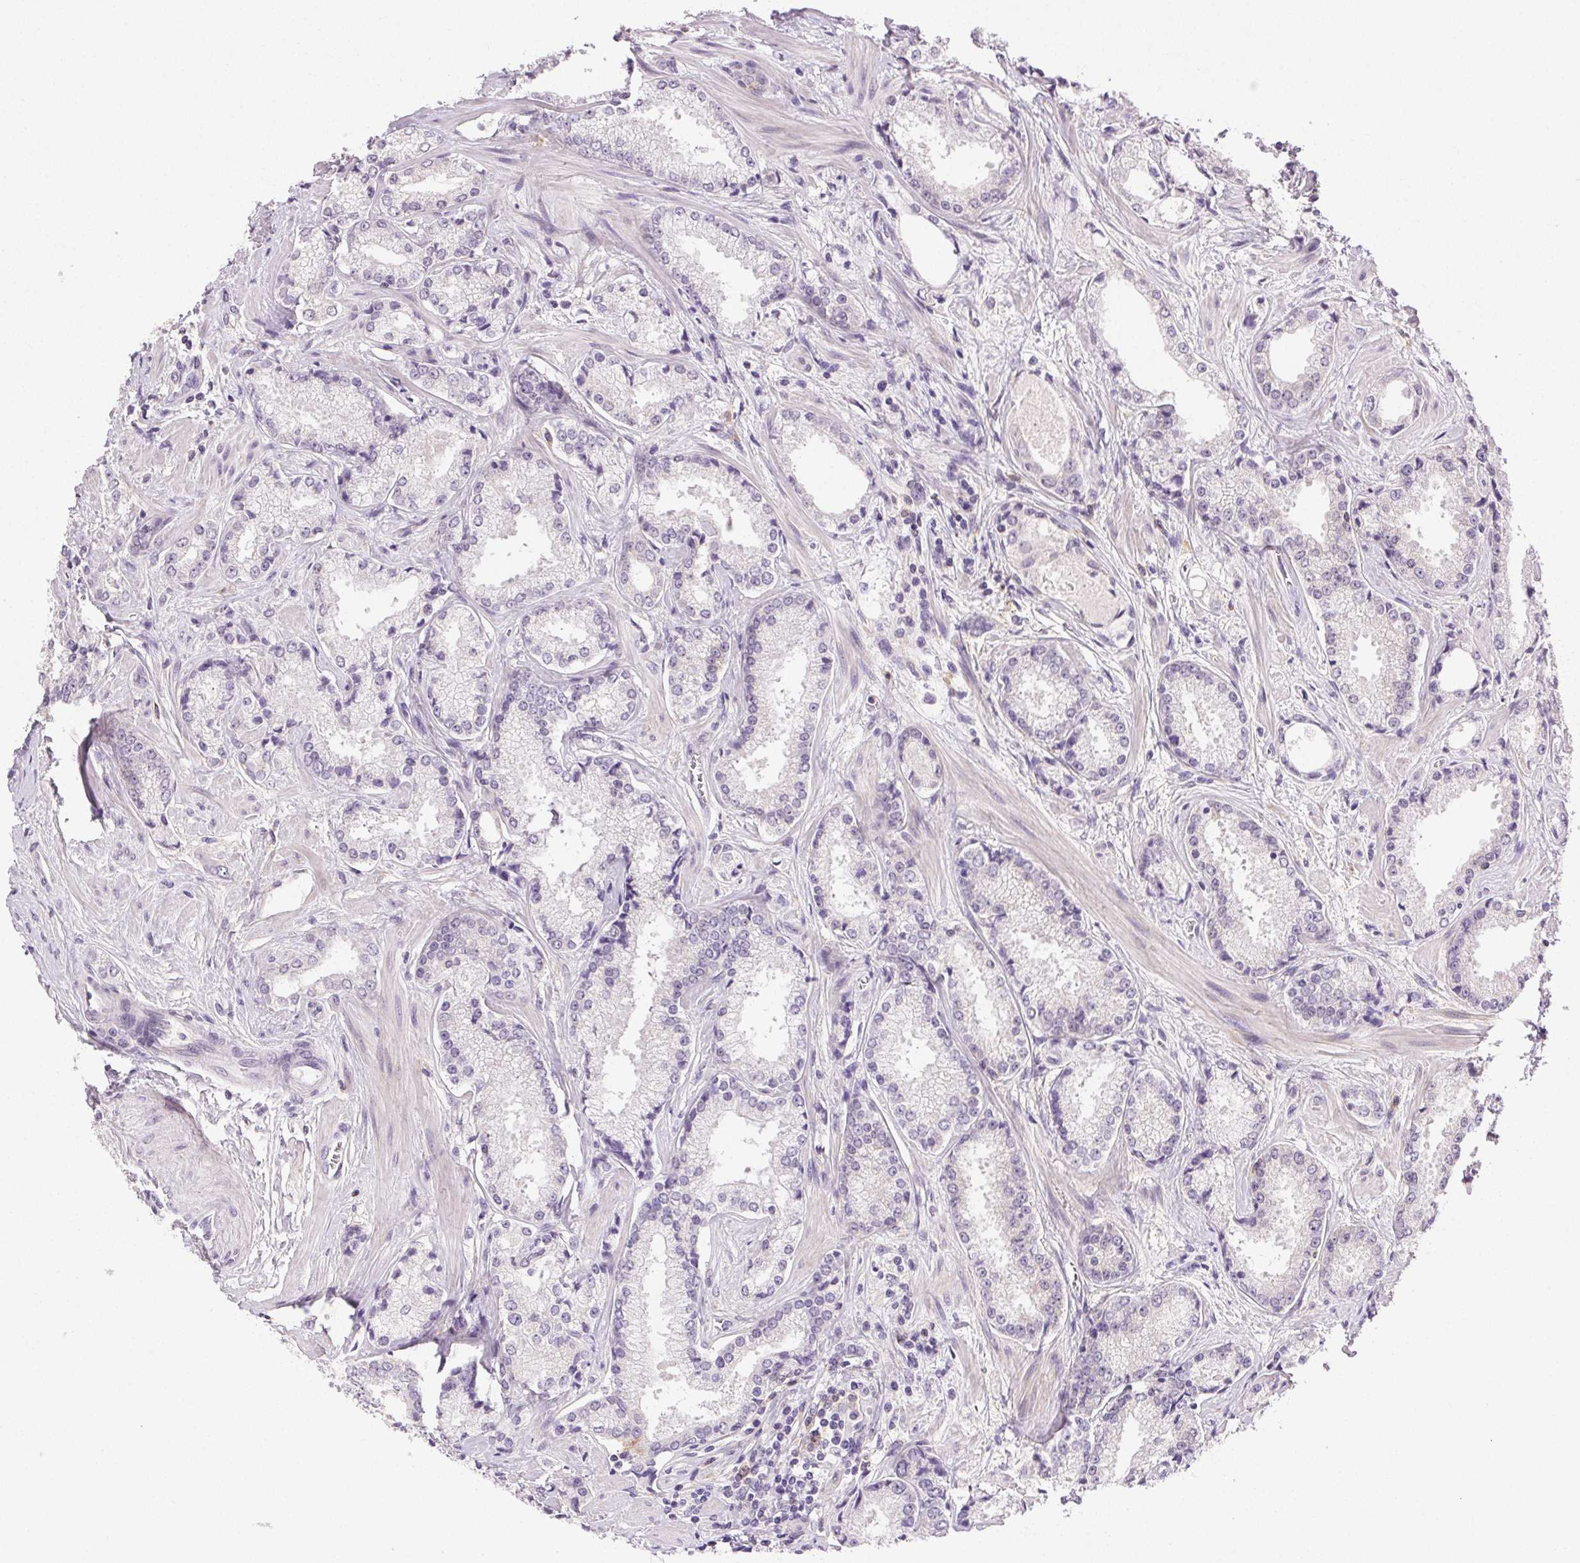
{"staining": {"intensity": "negative", "quantity": "none", "location": "none"}, "tissue": "prostate cancer", "cell_type": "Tumor cells", "image_type": "cancer", "snomed": [{"axis": "morphology", "description": "Adenocarcinoma, Low grade"}, {"axis": "topography", "description": "Prostate"}], "caption": "Tumor cells show no significant protein expression in prostate cancer.", "gene": "AKAP5", "patient": {"sex": "male", "age": 56}}